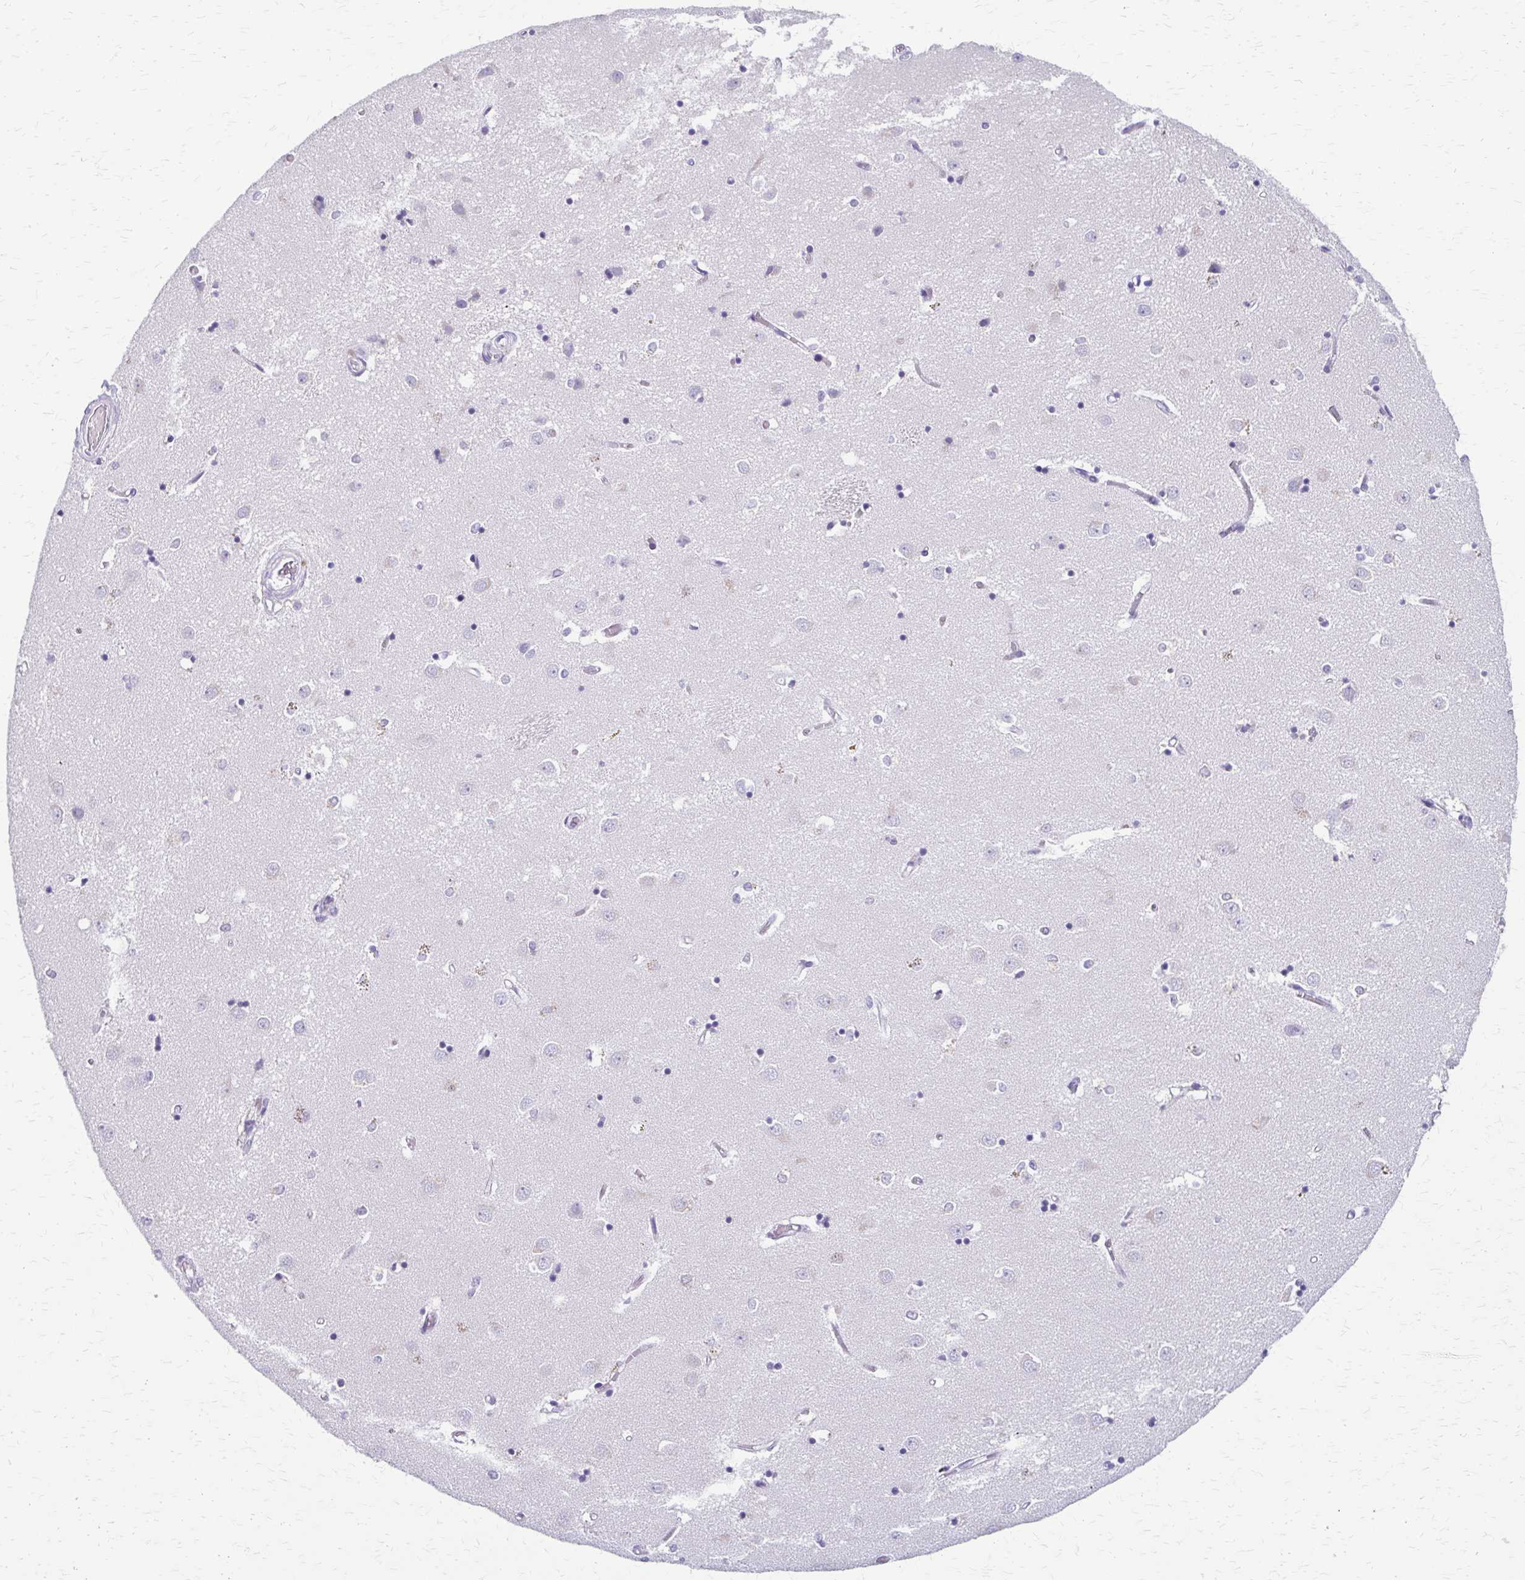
{"staining": {"intensity": "weak", "quantity": "<25%", "location": "cytoplasmic/membranous"}, "tissue": "caudate", "cell_type": "Glial cells", "image_type": "normal", "snomed": [{"axis": "morphology", "description": "Normal tissue, NOS"}, {"axis": "topography", "description": "Lateral ventricle wall"}], "caption": "Immunohistochemistry (IHC) photomicrograph of unremarkable caudate: caudate stained with DAB (3,3'-diaminobenzidine) shows no significant protein staining in glial cells. Nuclei are stained in blue.", "gene": "ZSCAN5B", "patient": {"sex": "male", "age": 54}}